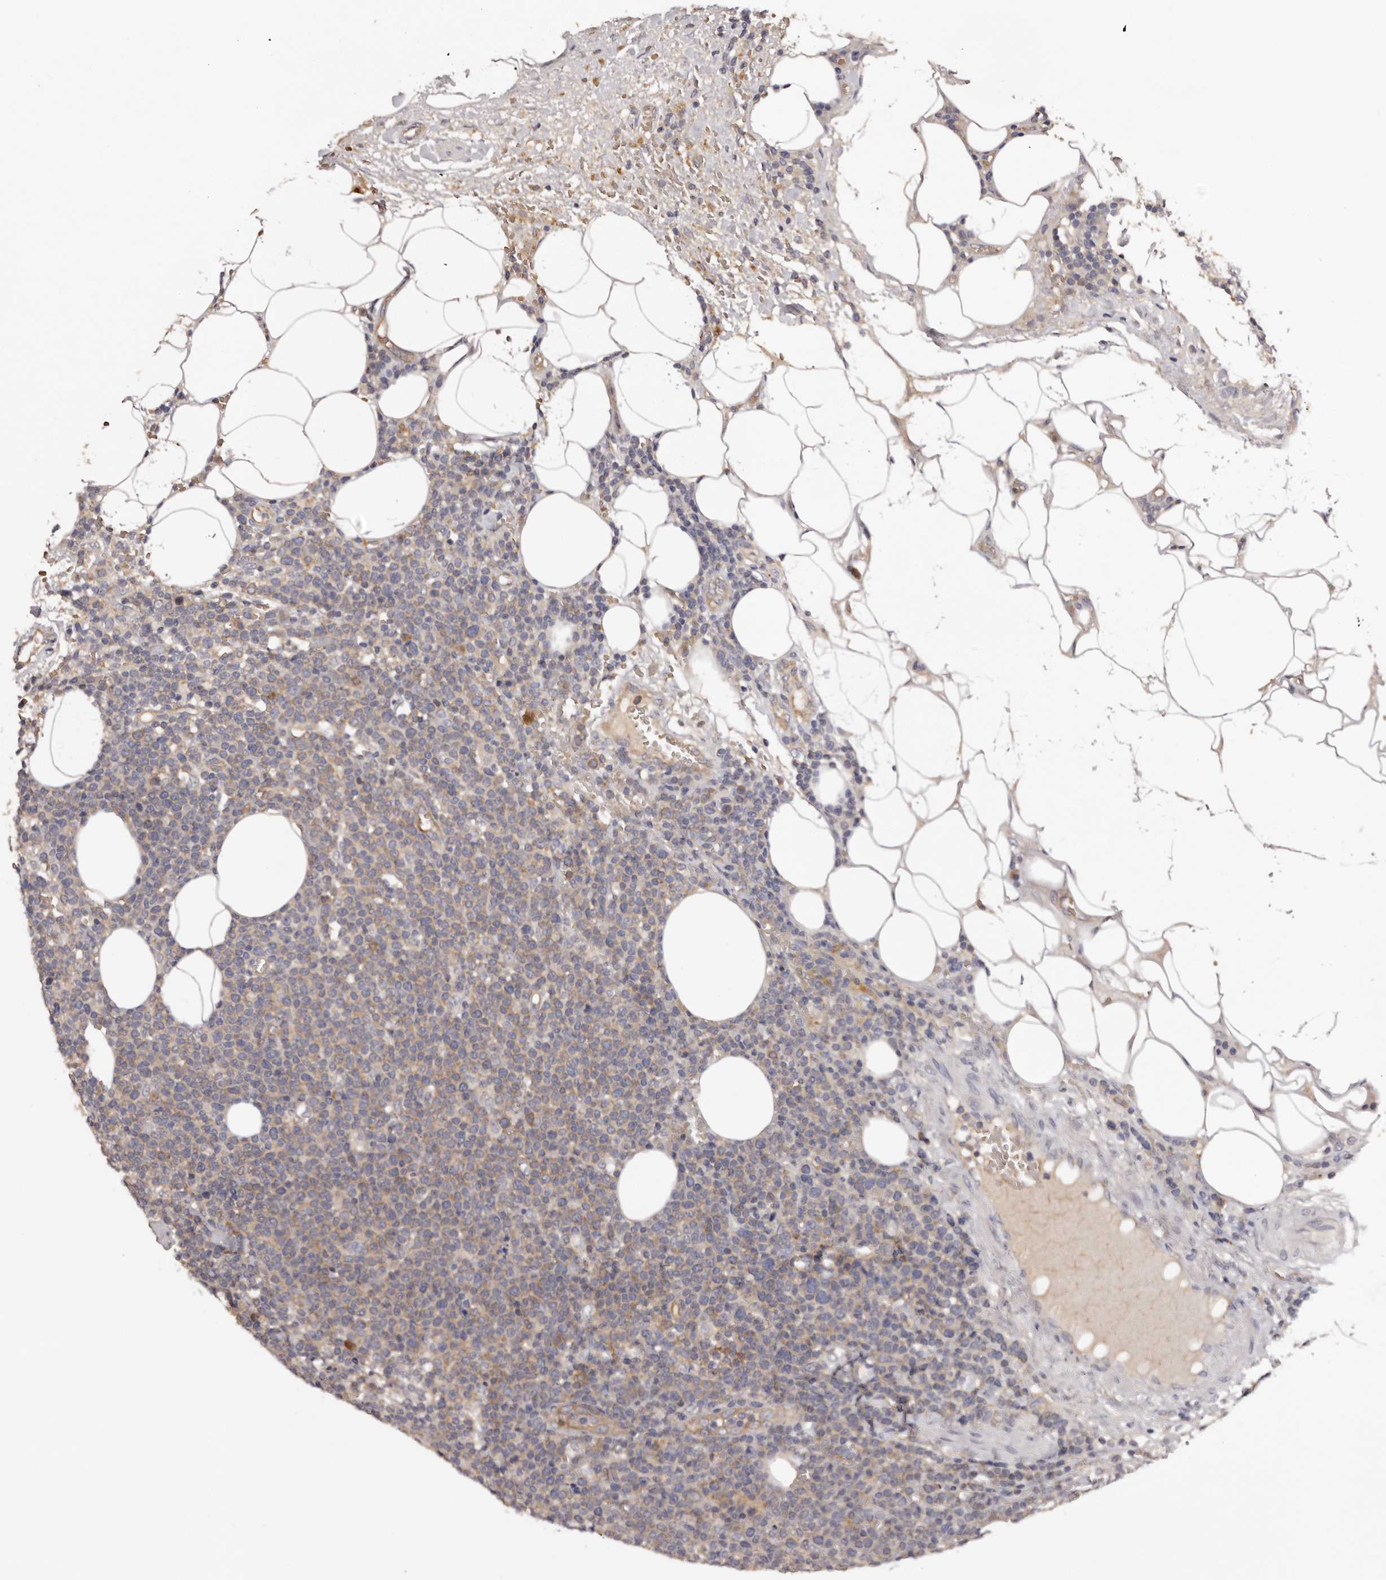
{"staining": {"intensity": "moderate", "quantity": ">75%", "location": "cytoplasmic/membranous"}, "tissue": "lymphoma", "cell_type": "Tumor cells", "image_type": "cancer", "snomed": [{"axis": "morphology", "description": "Malignant lymphoma, non-Hodgkin's type, High grade"}, {"axis": "topography", "description": "Lymph node"}], "caption": "There is medium levels of moderate cytoplasmic/membranous positivity in tumor cells of high-grade malignant lymphoma, non-Hodgkin's type, as demonstrated by immunohistochemical staining (brown color).", "gene": "LTV1", "patient": {"sex": "male", "age": 61}}